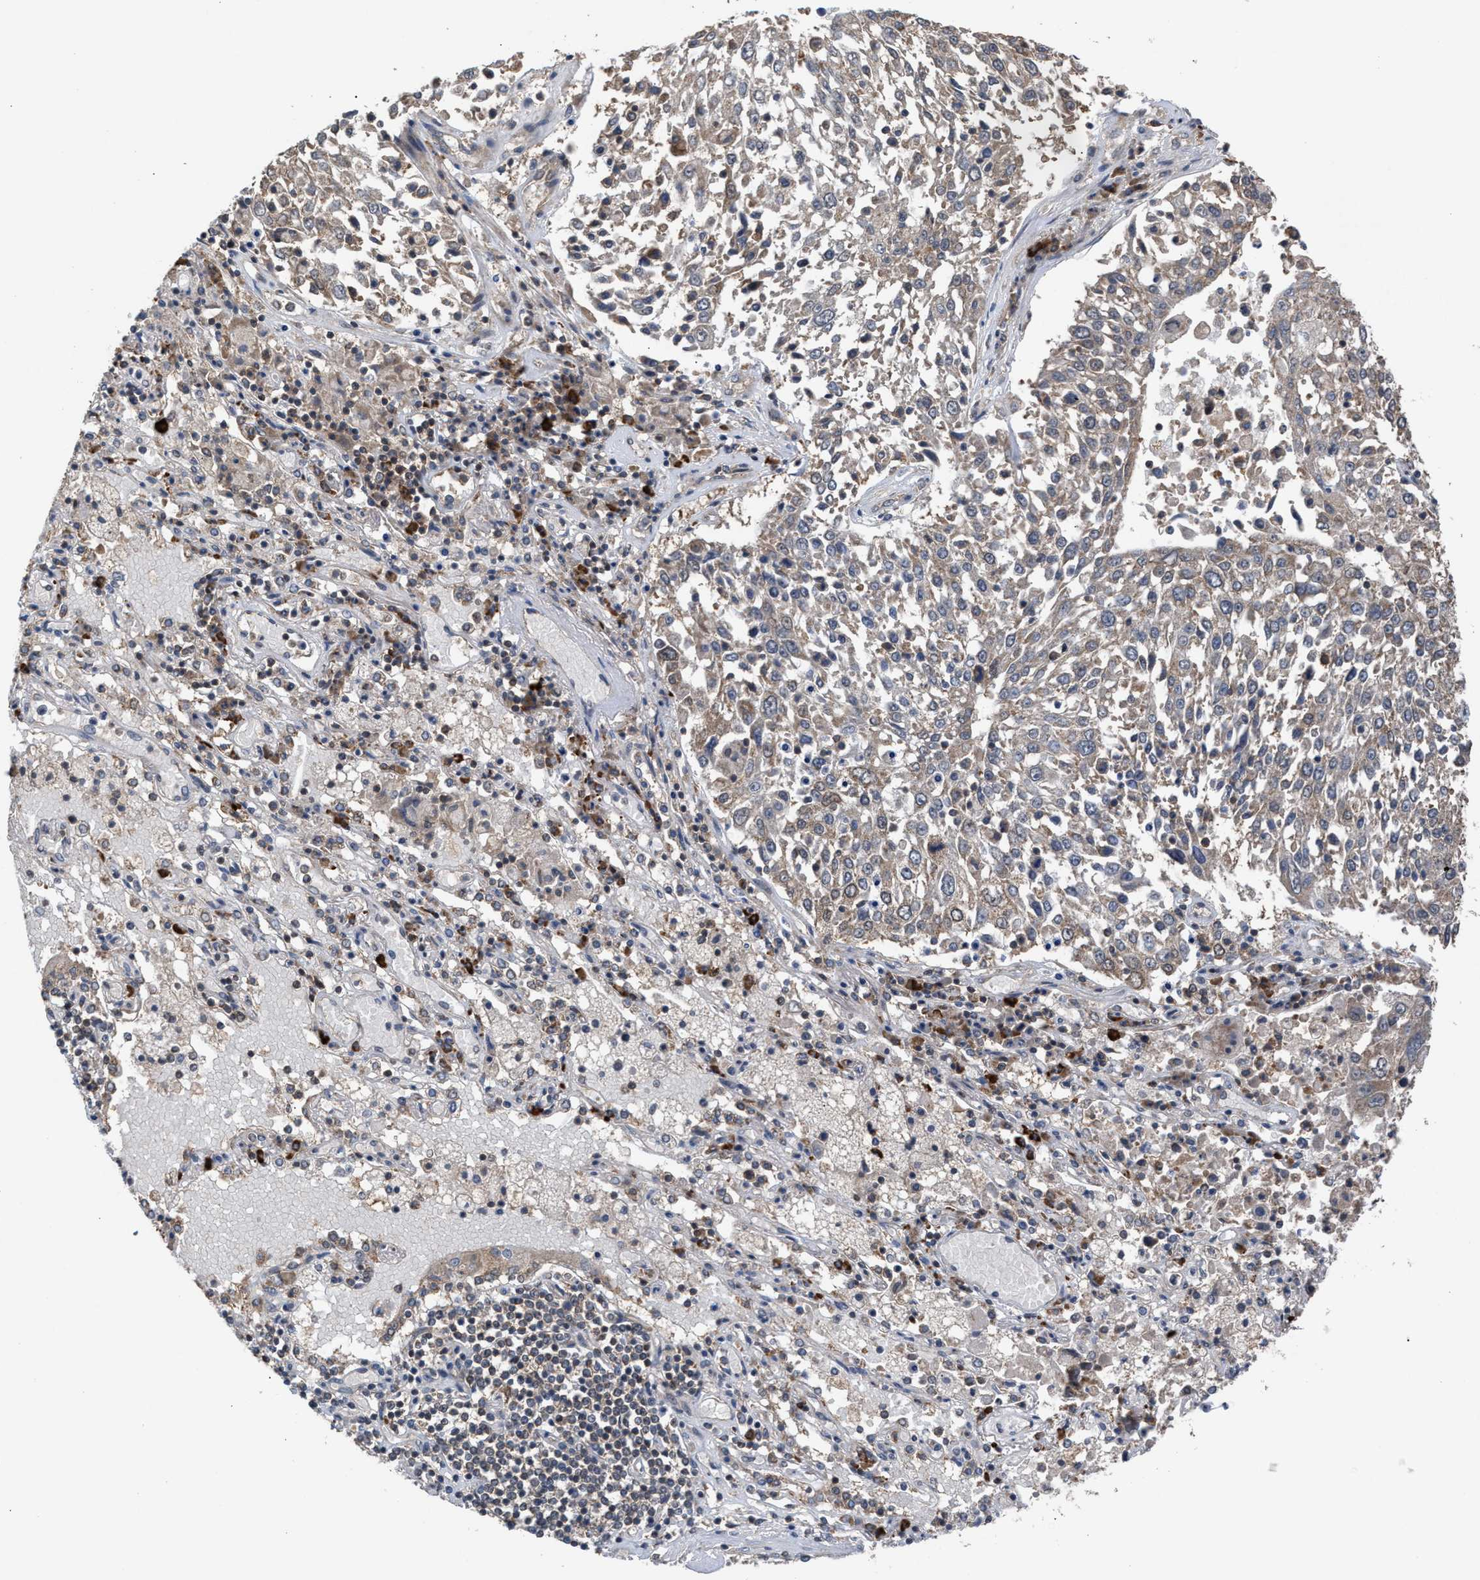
{"staining": {"intensity": "weak", "quantity": ">75%", "location": "cytoplasmic/membranous"}, "tissue": "lung cancer", "cell_type": "Tumor cells", "image_type": "cancer", "snomed": [{"axis": "morphology", "description": "Squamous cell carcinoma, NOS"}, {"axis": "topography", "description": "Lung"}], "caption": "Immunohistochemistry of human lung cancer exhibits low levels of weak cytoplasmic/membranous positivity in about >75% of tumor cells.", "gene": "C9orf78", "patient": {"sex": "male", "age": 65}}